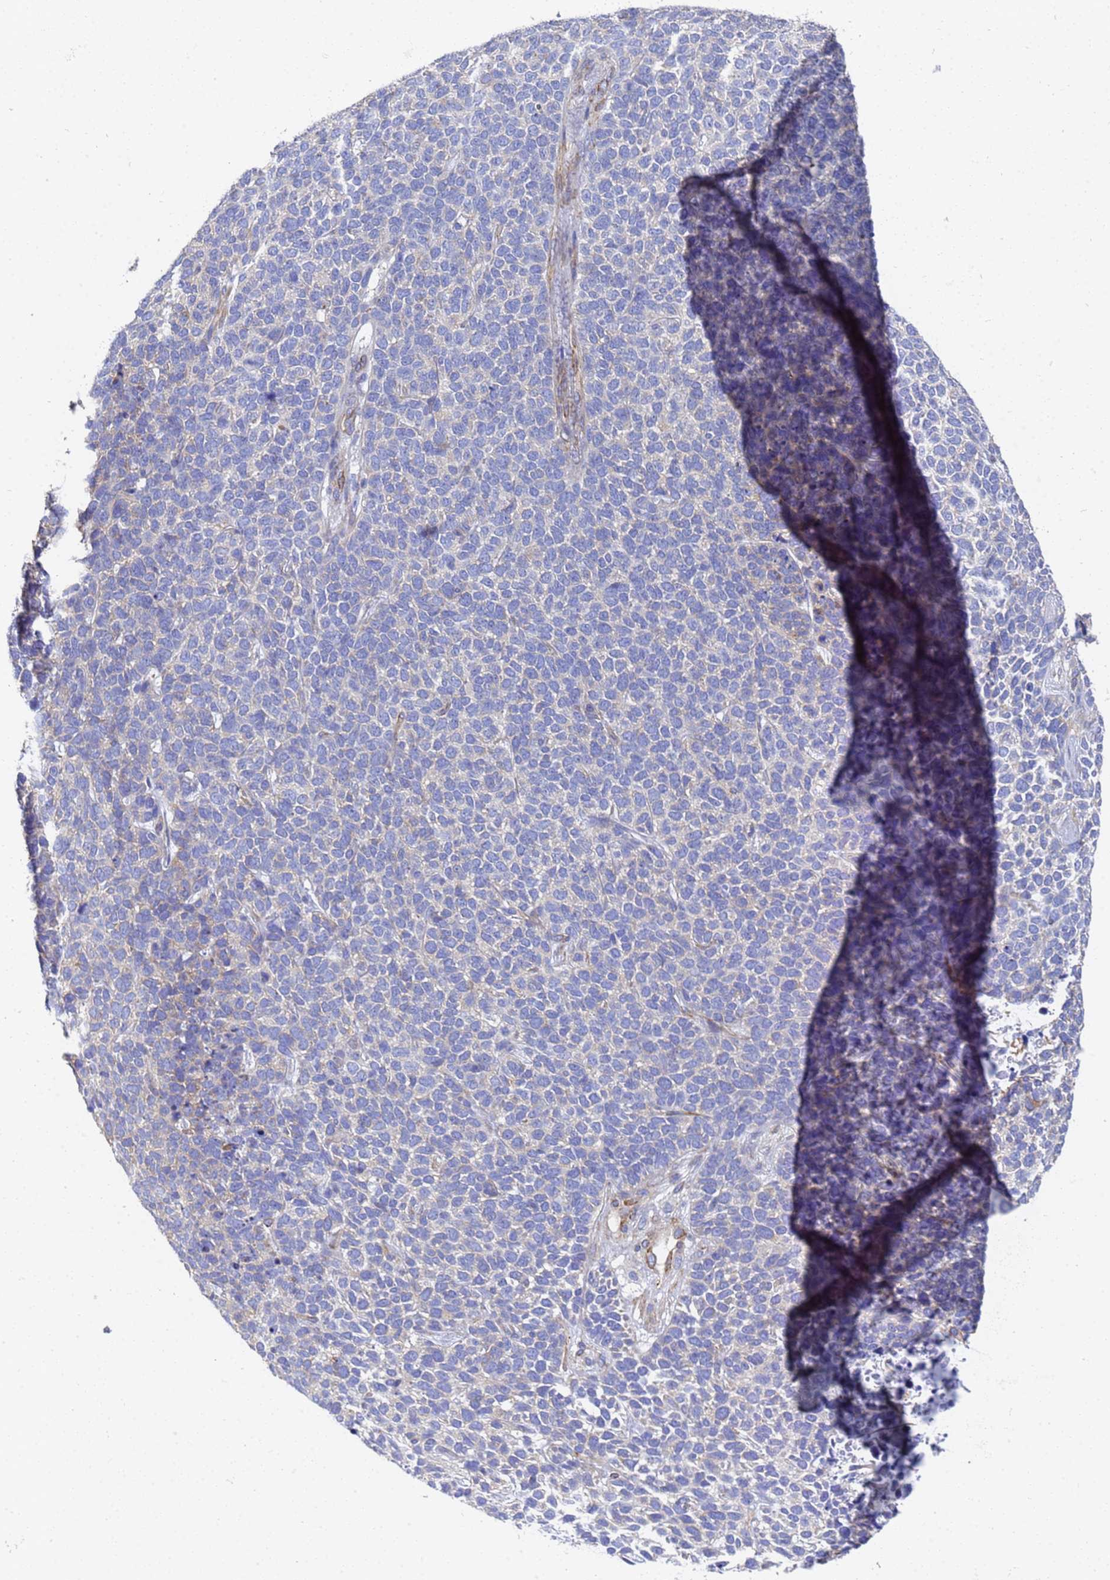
{"staining": {"intensity": "negative", "quantity": "none", "location": "none"}, "tissue": "skin cancer", "cell_type": "Tumor cells", "image_type": "cancer", "snomed": [{"axis": "morphology", "description": "Basal cell carcinoma"}, {"axis": "topography", "description": "Skin"}], "caption": "IHC image of human skin cancer stained for a protein (brown), which reveals no staining in tumor cells.", "gene": "TUBB1", "patient": {"sex": "female", "age": 84}}